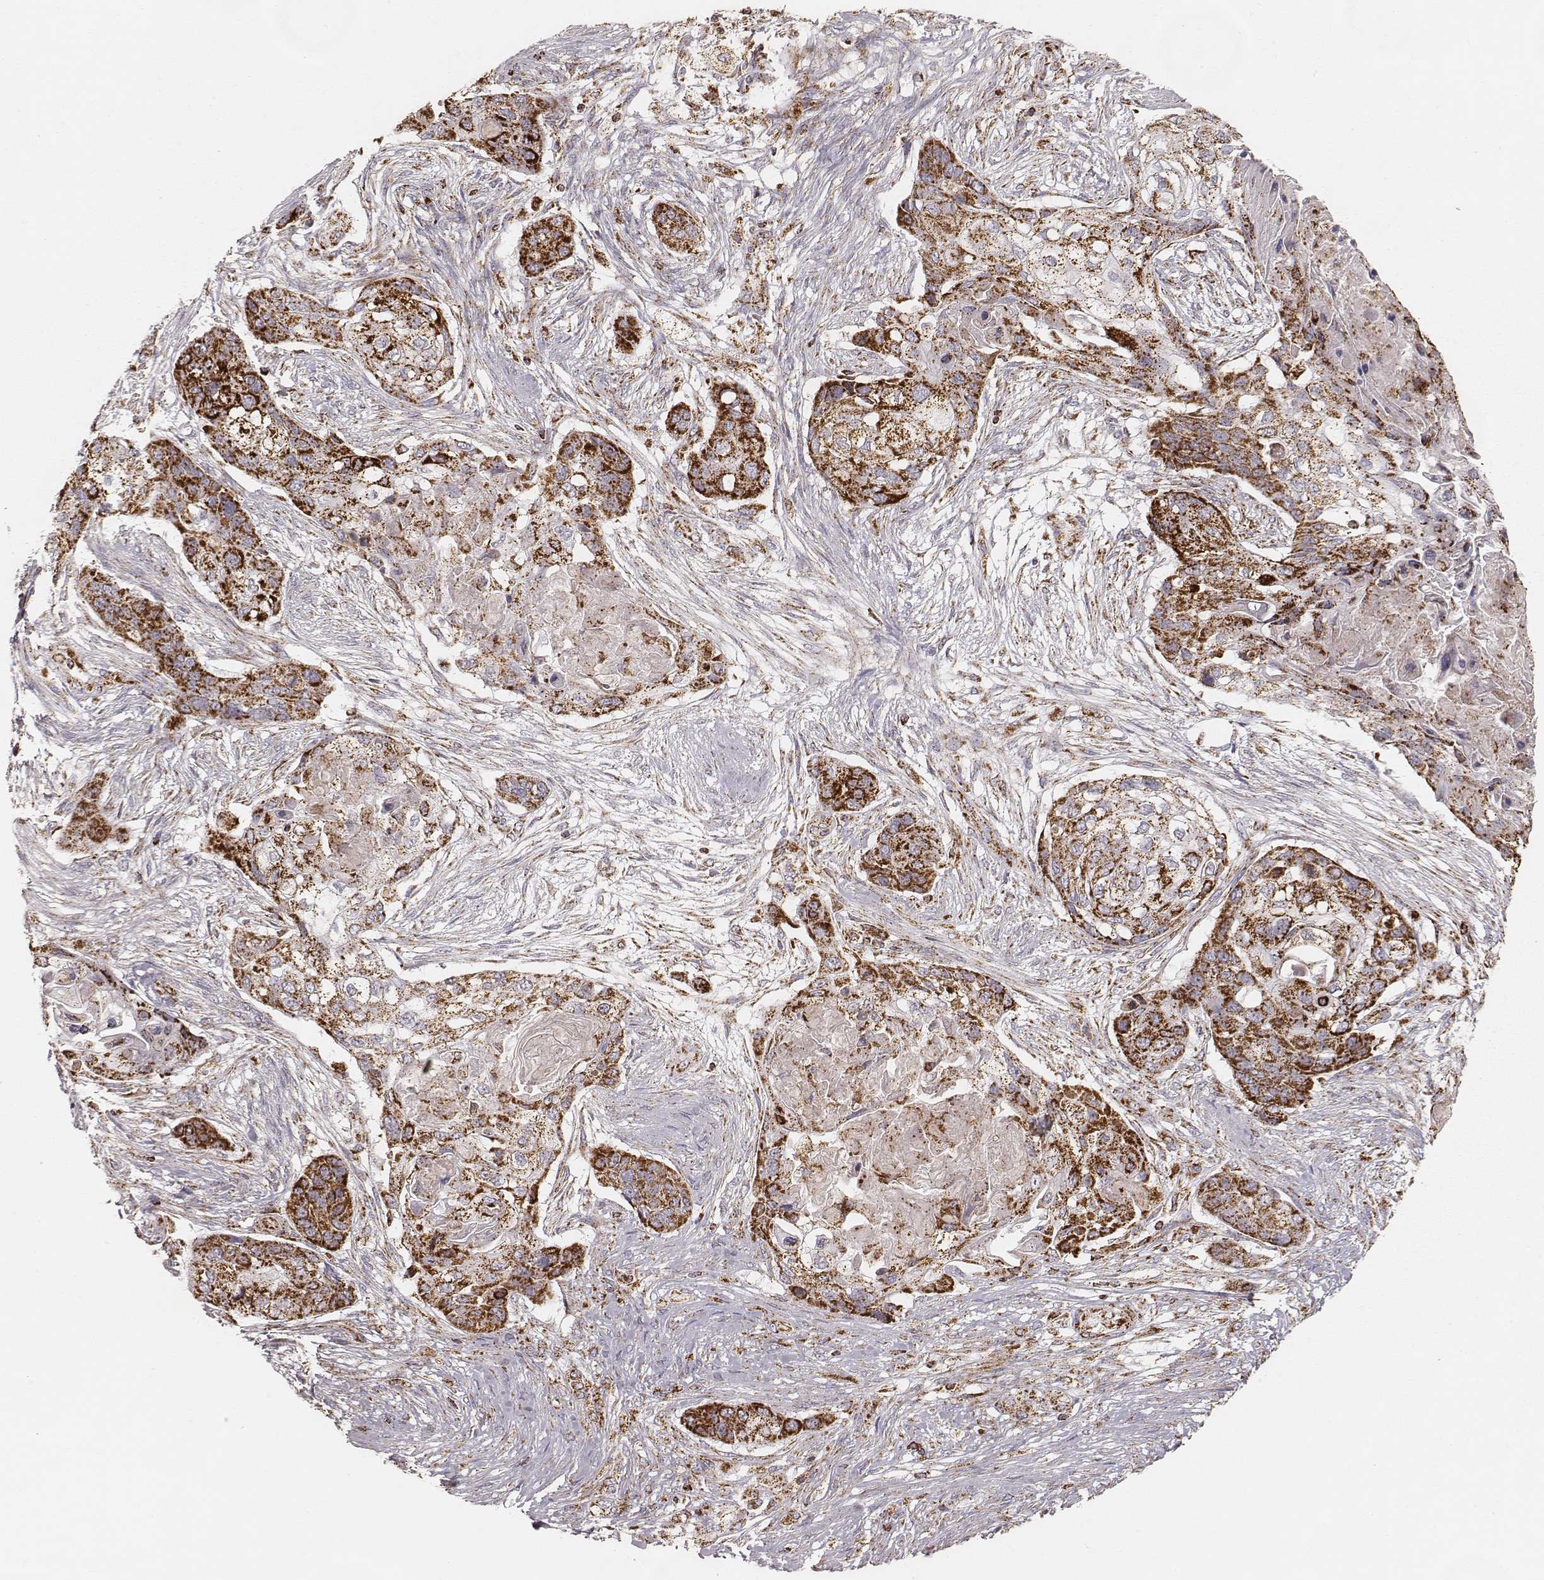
{"staining": {"intensity": "strong", "quantity": ">75%", "location": "cytoplasmic/membranous"}, "tissue": "lung cancer", "cell_type": "Tumor cells", "image_type": "cancer", "snomed": [{"axis": "morphology", "description": "Squamous cell carcinoma, NOS"}, {"axis": "topography", "description": "Lung"}], "caption": "The photomicrograph reveals immunohistochemical staining of squamous cell carcinoma (lung). There is strong cytoplasmic/membranous positivity is seen in approximately >75% of tumor cells.", "gene": "CS", "patient": {"sex": "male", "age": 69}}